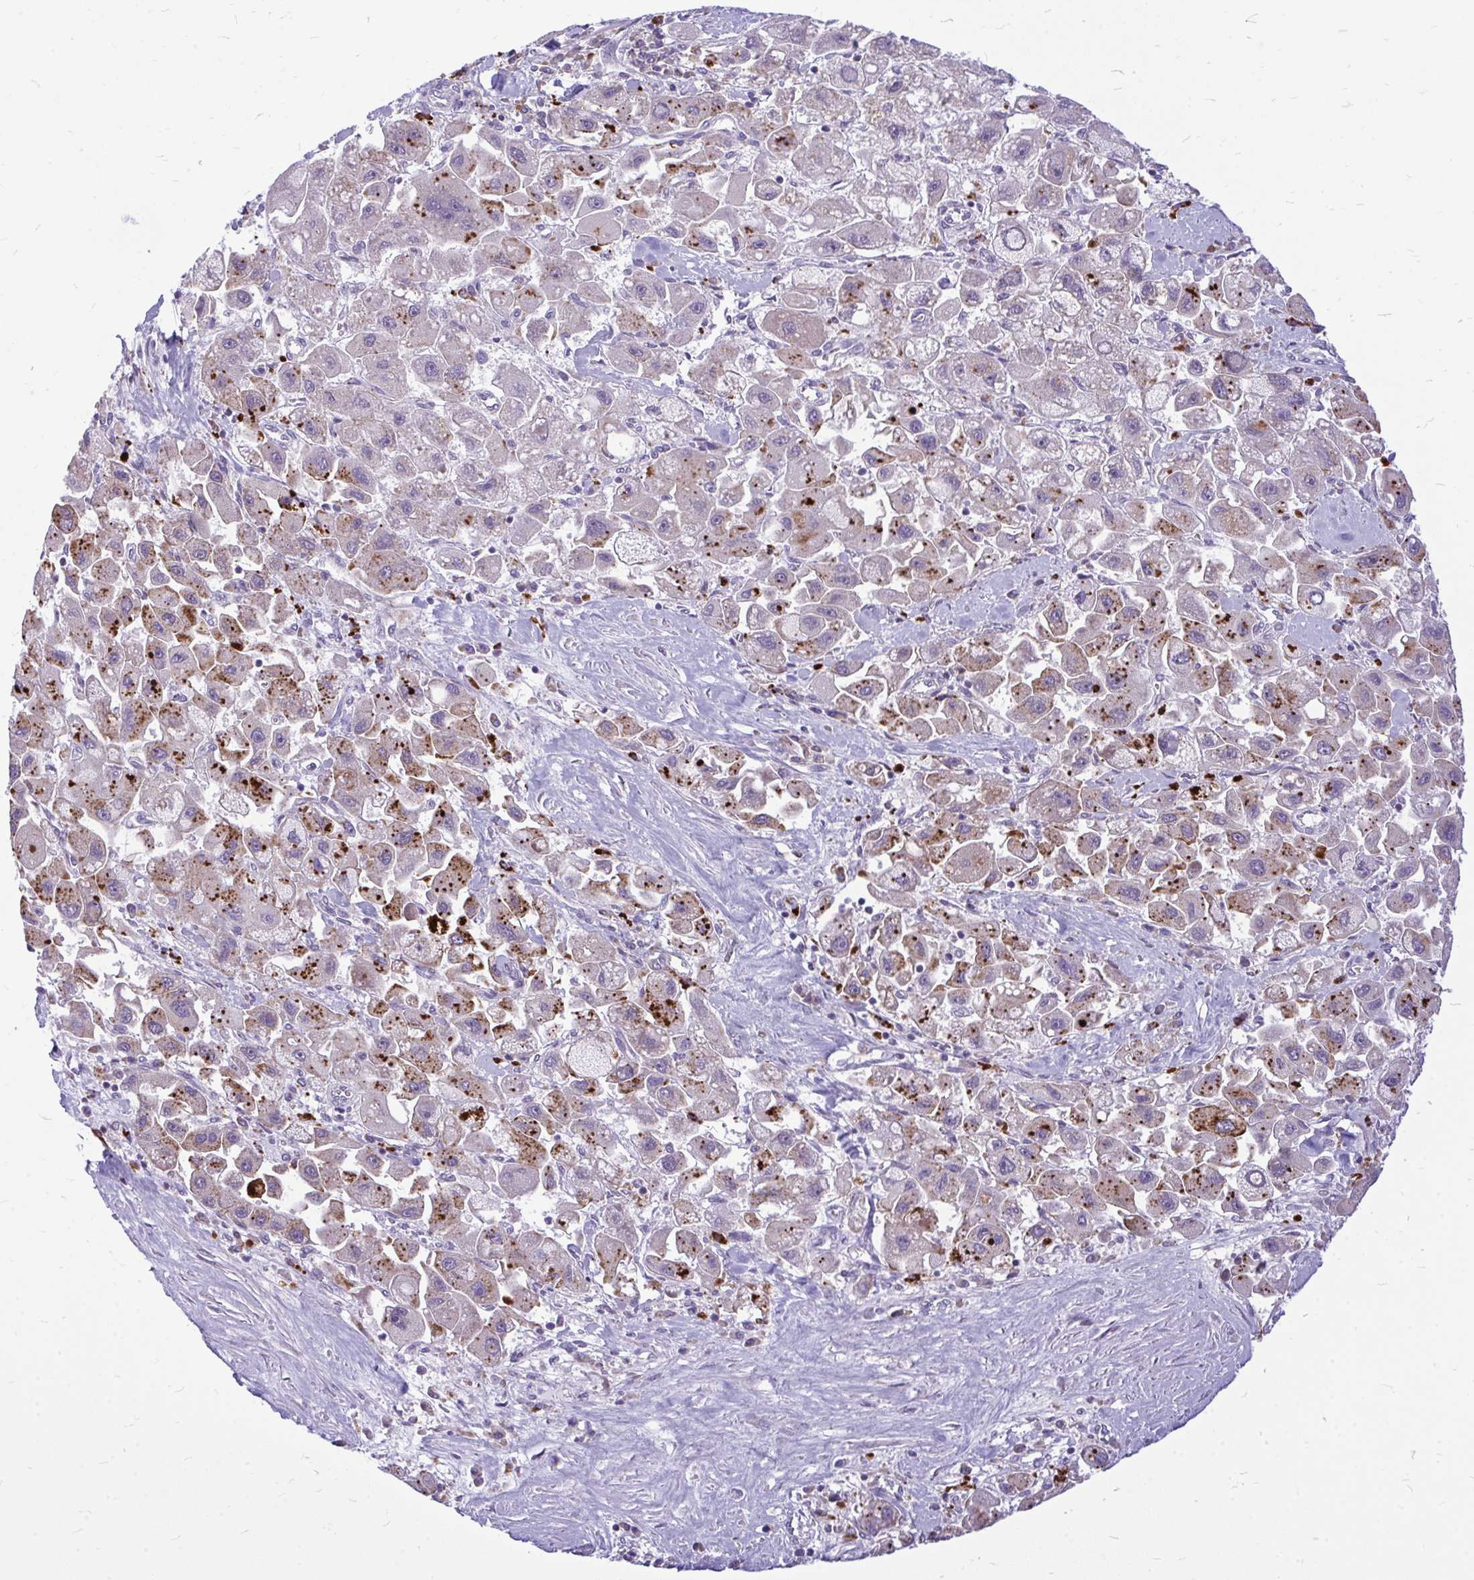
{"staining": {"intensity": "strong", "quantity": "<25%", "location": "cytoplasmic/membranous"}, "tissue": "liver cancer", "cell_type": "Tumor cells", "image_type": "cancer", "snomed": [{"axis": "morphology", "description": "Carcinoma, Hepatocellular, NOS"}, {"axis": "topography", "description": "Liver"}], "caption": "The immunohistochemical stain labels strong cytoplasmic/membranous staining in tumor cells of liver cancer (hepatocellular carcinoma) tissue.", "gene": "ZSCAN25", "patient": {"sex": "male", "age": 24}}